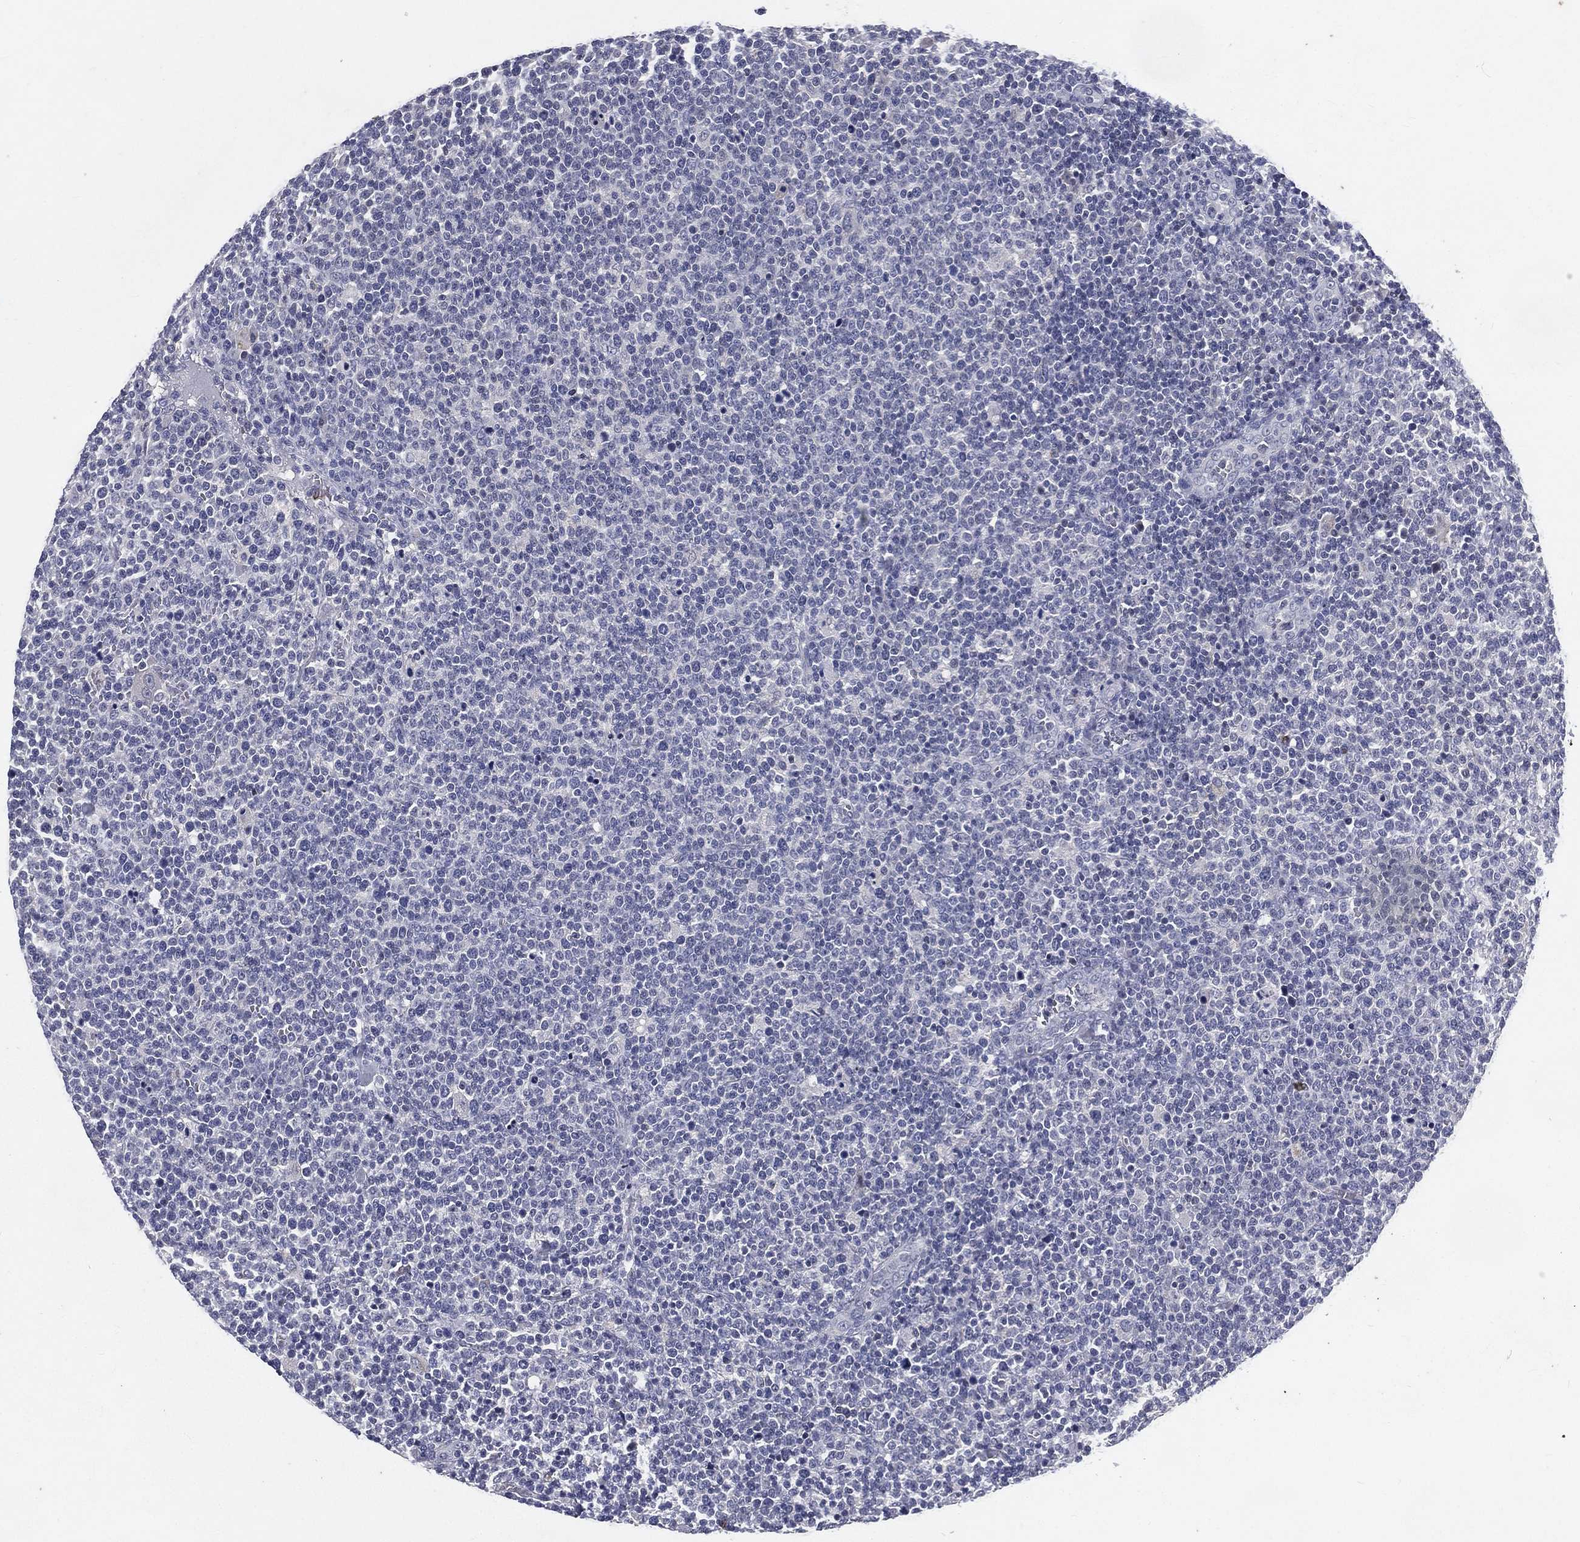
{"staining": {"intensity": "negative", "quantity": "none", "location": "none"}, "tissue": "lymphoma", "cell_type": "Tumor cells", "image_type": "cancer", "snomed": [{"axis": "morphology", "description": "Malignant lymphoma, non-Hodgkin's type, High grade"}, {"axis": "topography", "description": "Lymph node"}], "caption": "There is no significant positivity in tumor cells of lymphoma.", "gene": "IFT27", "patient": {"sex": "male", "age": 61}}